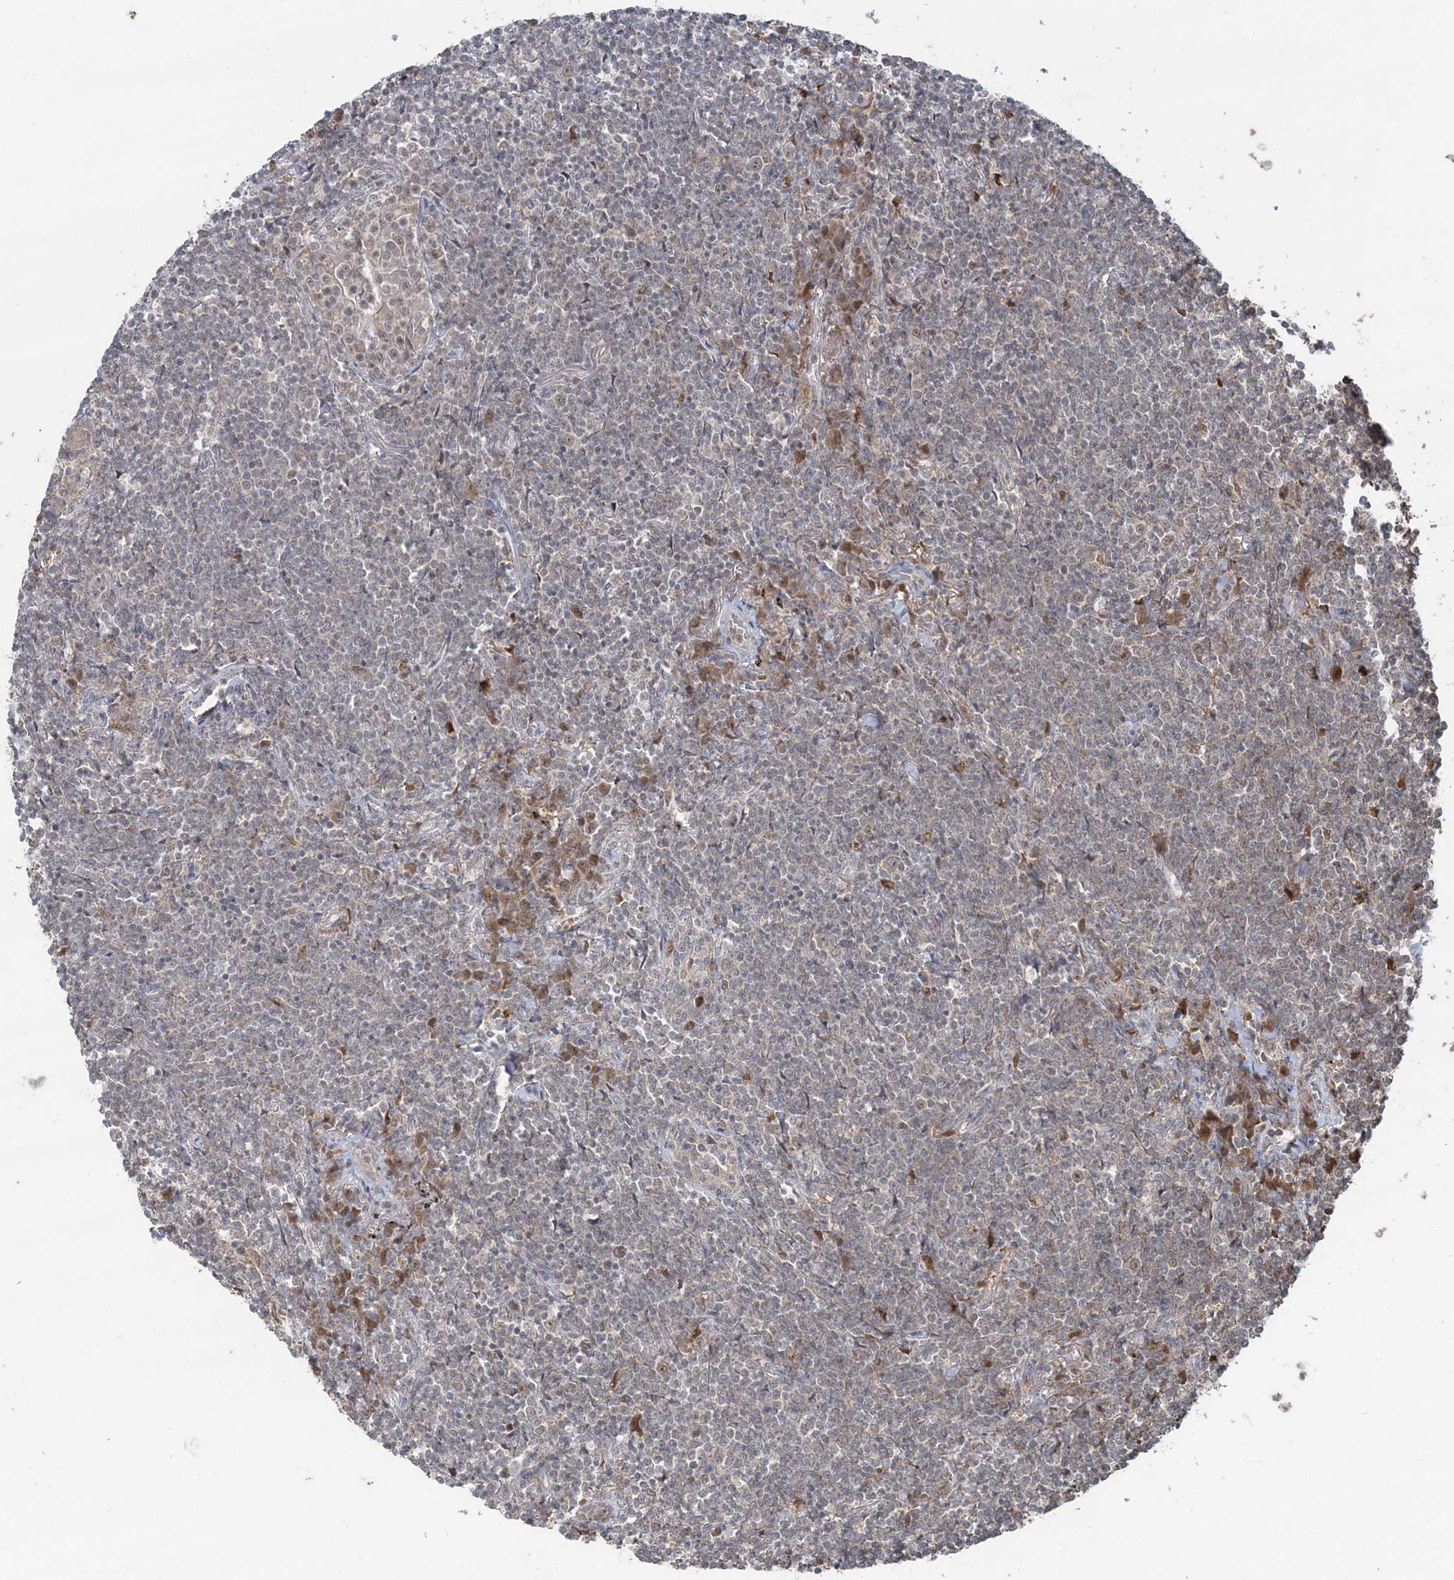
{"staining": {"intensity": "weak", "quantity": "<25%", "location": "cytoplasmic/membranous"}, "tissue": "lymphoma", "cell_type": "Tumor cells", "image_type": "cancer", "snomed": [{"axis": "morphology", "description": "Malignant lymphoma, non-Hodgkin's type, Low grade"}, {"axis": "topography", "description": "Lung"}], "caption": "High power microscopy photomicrograph of an immunohistochemistry (IHC) image of lymphoma, revealing no significant staining in tumor cells.", "gene": "SLU7", "patient": {"sex": "female", "age": 71}}